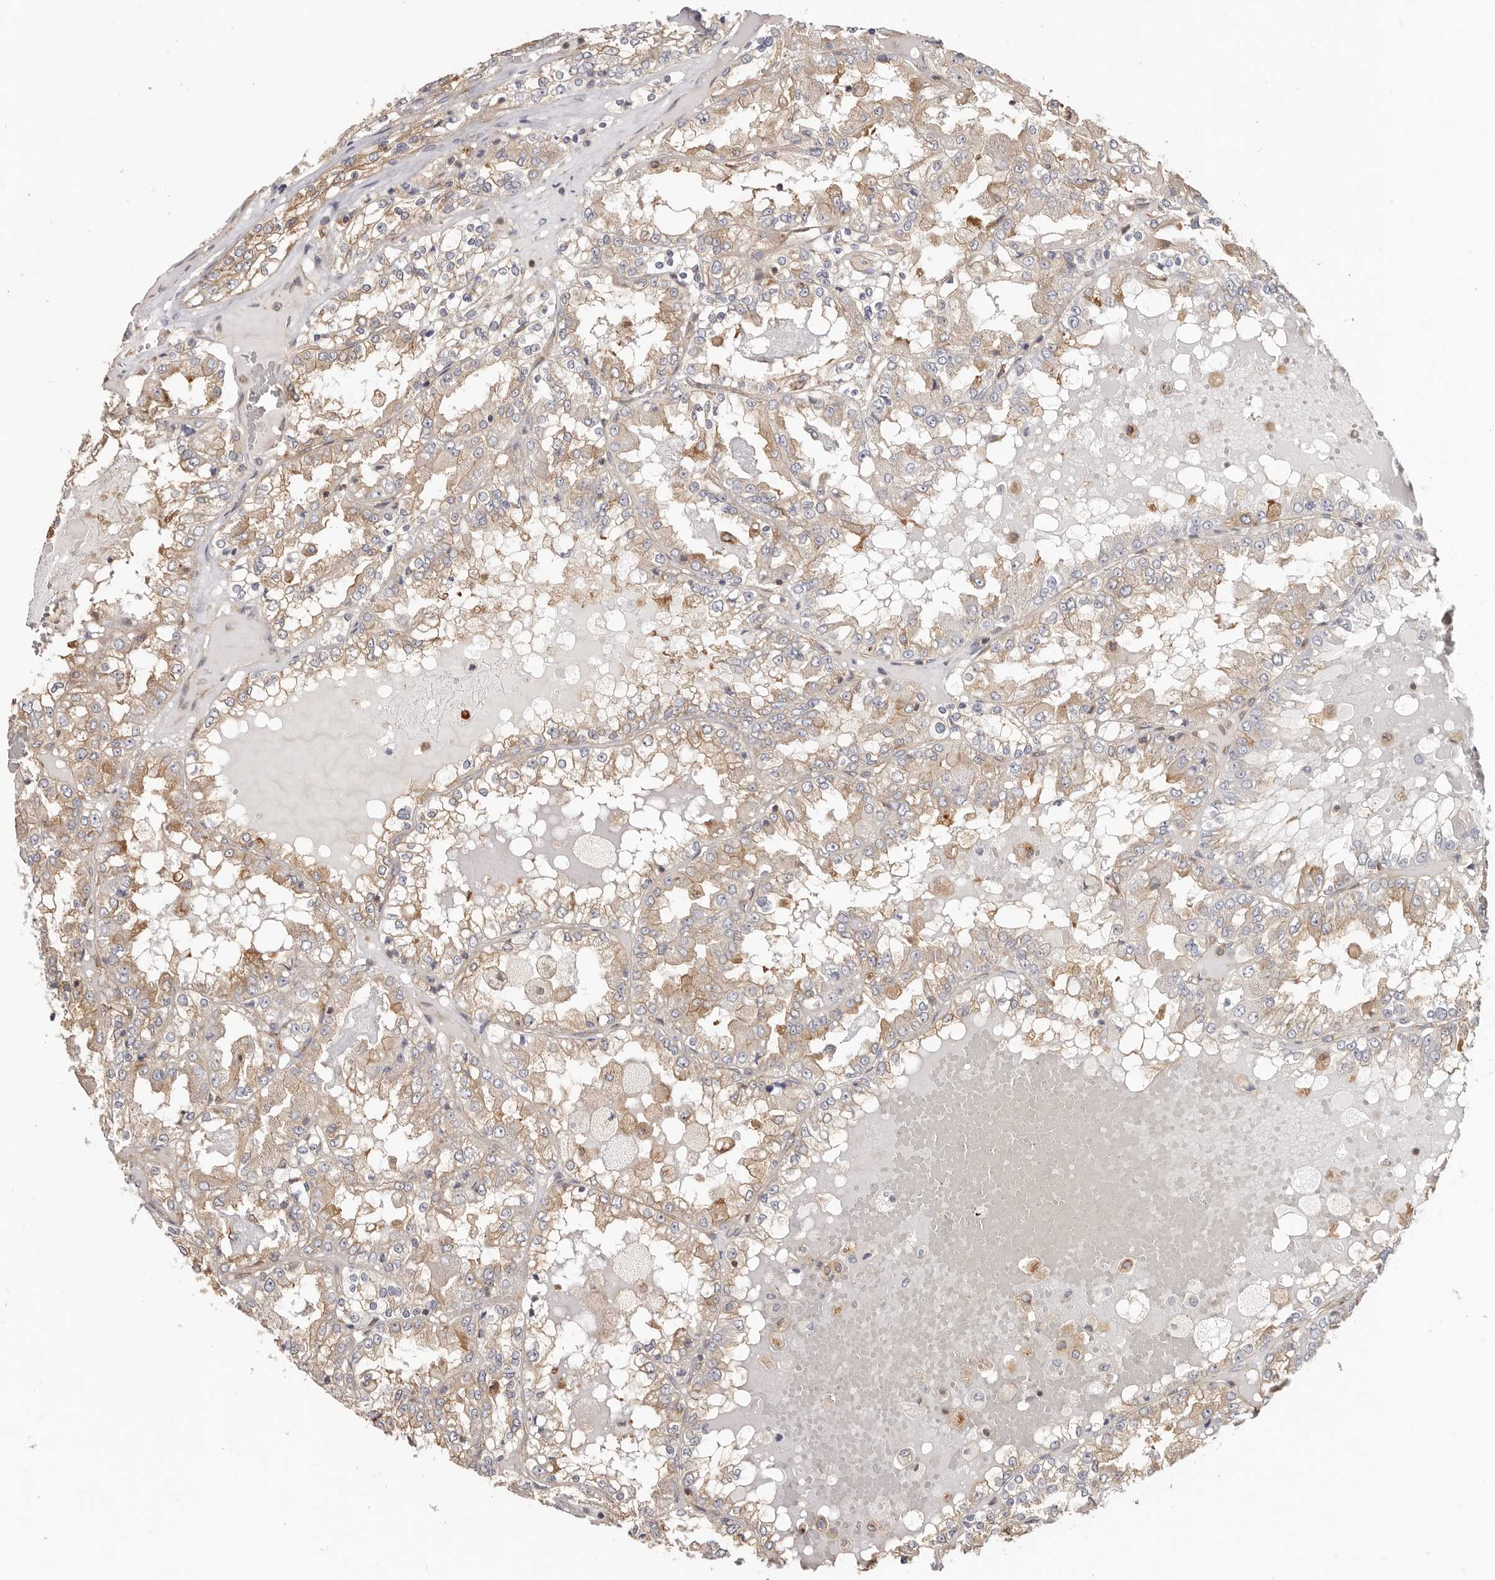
{"staining": {"intensity": "moderate", "quantity": ">75%", "location": "cytoplasmic/membranous"}, "tissue": "renal cancer", "cell_type": "Tumor cells", "image_type": "cancer", "snomed": [{"axis": "morphology", "description": "Adenocarcinoma, NOS"}, {"axis": "topography", "description": "Kidney"}], "caption": "The image displays immunohistochemical staining of renal cancer. There is moderate cytoplasmic/membranous expression is seen in about >75% of tumor cells.", "gene": "EPRS1", "patient": {"sex": "female", "age": 56}}